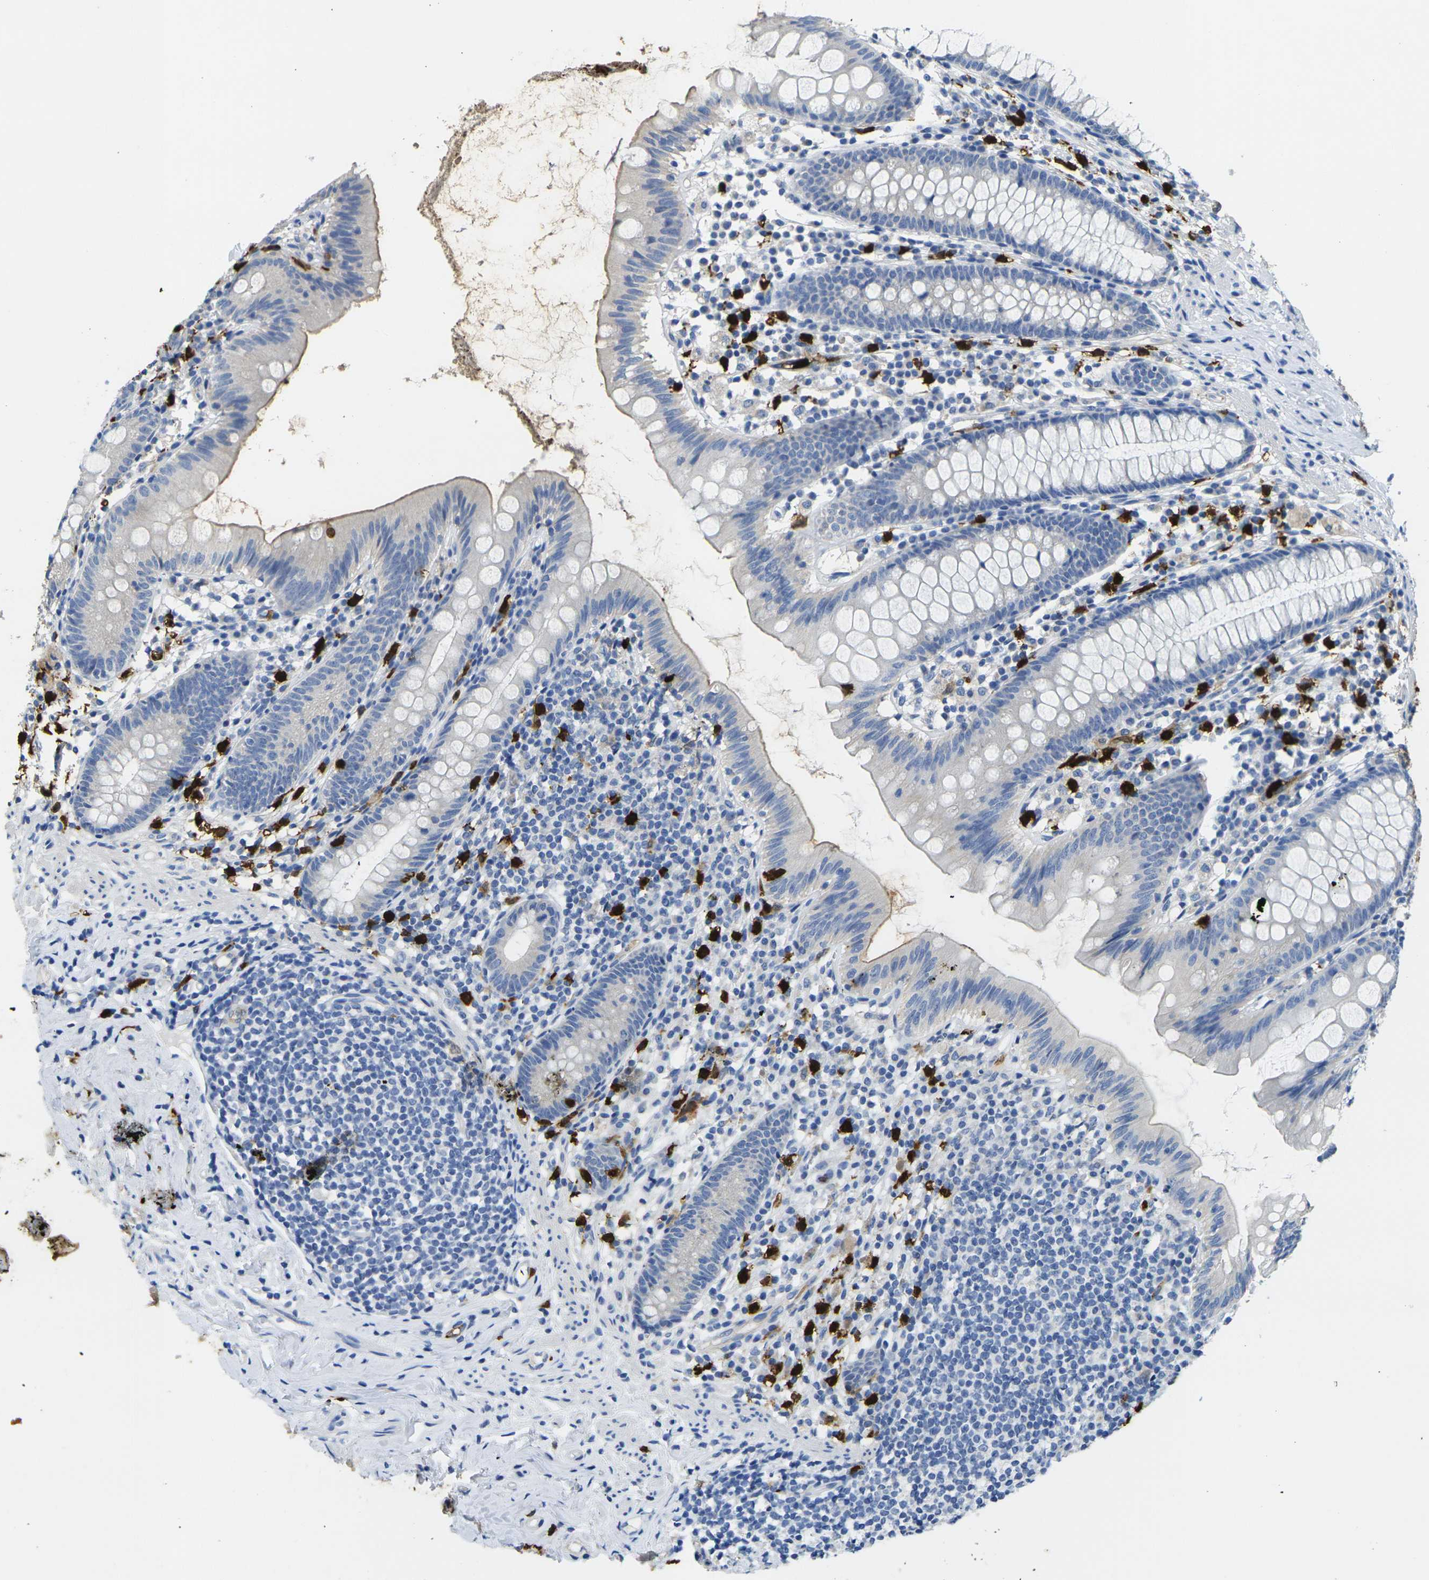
{"staining": {"intensity": "negative", "quantity": "none", "location": "none"}, "tissue": "appendix", "cell_type": "Glandular cells", "image_type": "normal", "snomed": [{"axis": "morphology", "description": "Normal tissue, NOS"}, {"axis": "topography", "description": "Appendix"}], "caption": "The photomicrograph reveals no staining of glandular cells in benign appendix.", "gene": "S100A9", "patient": {"sex": "male", "age": 52}}